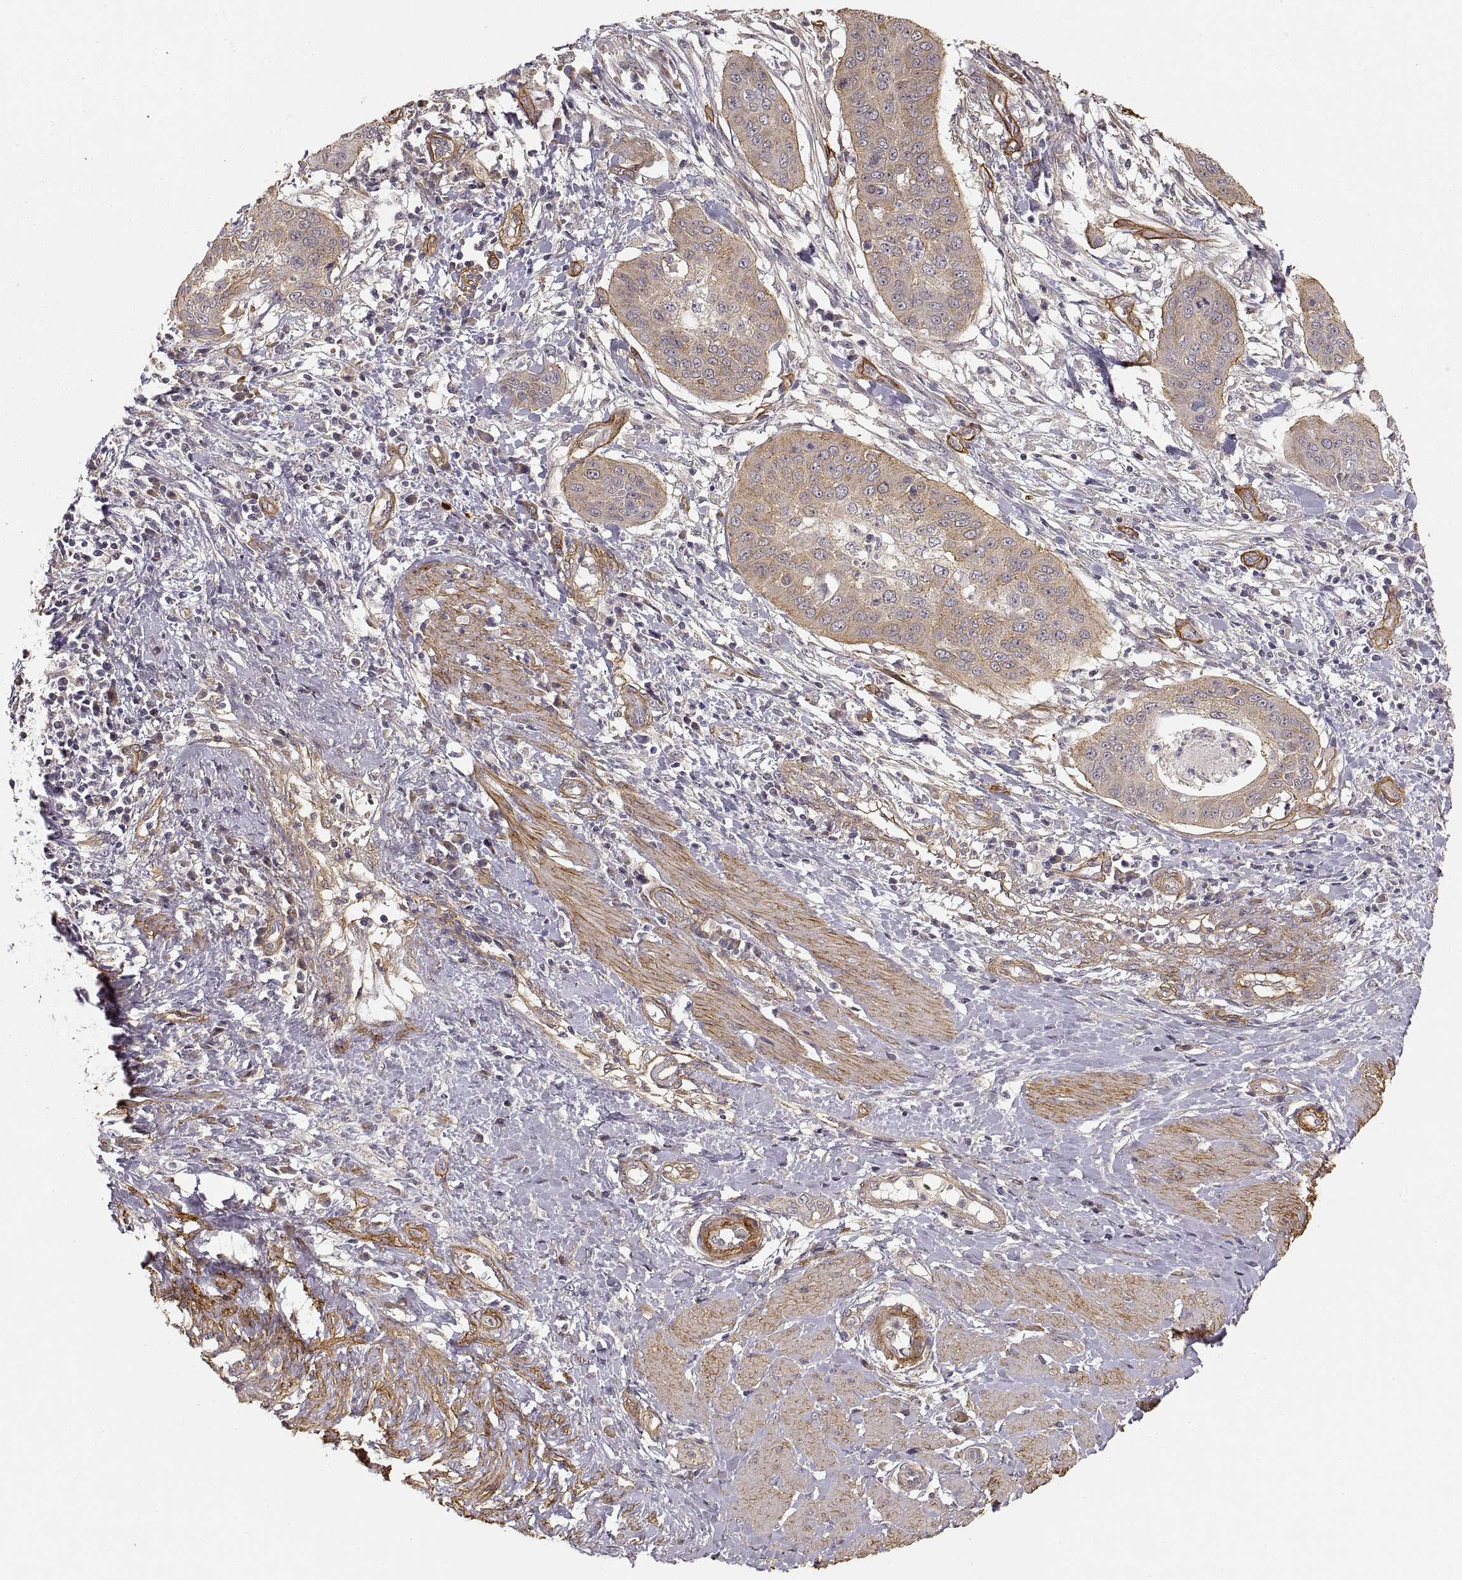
{"staining": {"intensity": "weak", "quantity": "25%-75%", "location": "cytoplasmic/membranous"}, "tissue": "cervical cancer", "cell_type": "Tumor cells", "image_type": "cancer", "snomed": [{"axis": "morphology", "description": "Squamous cell carcinoma, NOS"}, {"axis": "topography", "description": "Cervix"}], "caption": "About 25%-75% of tumor cells in human cervical cancer demonstrate weak cytoplasmic/membranous protein expression as visualized by brown immunohistochemical staining.", "gene": "LAMA4", "patient": {"sex": "female", "age": 39}}